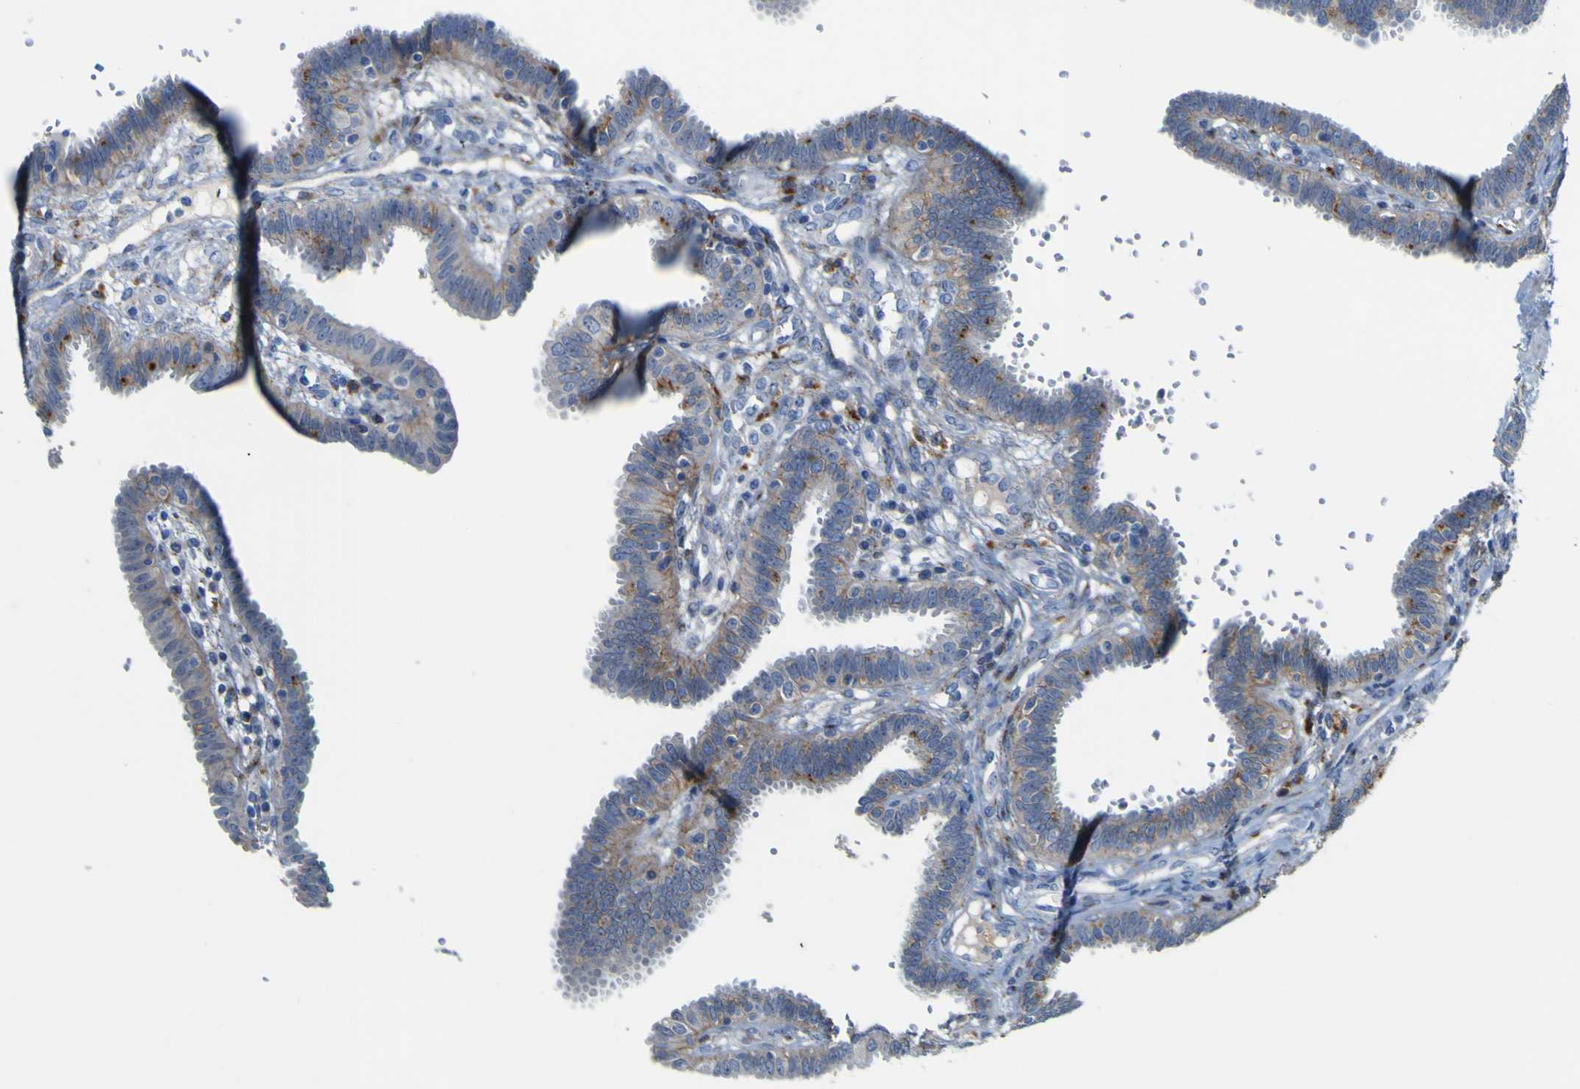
{"staining": {"intensity": "moderate", "quantity": "25%-75%", "location": "cytoplasmic/membranous"}, "tissue": "fallopian tube", "cell_type": "Glandular cells", "image_type": "normal", "snomed": [{"axis": "morphology", "description": "Normal tissue, NOS"}, {"axis": "topography", "description": "Fallopian tube"}], "caption": "There is medium levels of moderate cytoplasmic/membranous staining in glandular cells of benign fallopian tube, as demonstrated by immunohistochemical staining (brown color).", "gene": "PTPRF", "patient": {"sex": "female", "age": 32}}